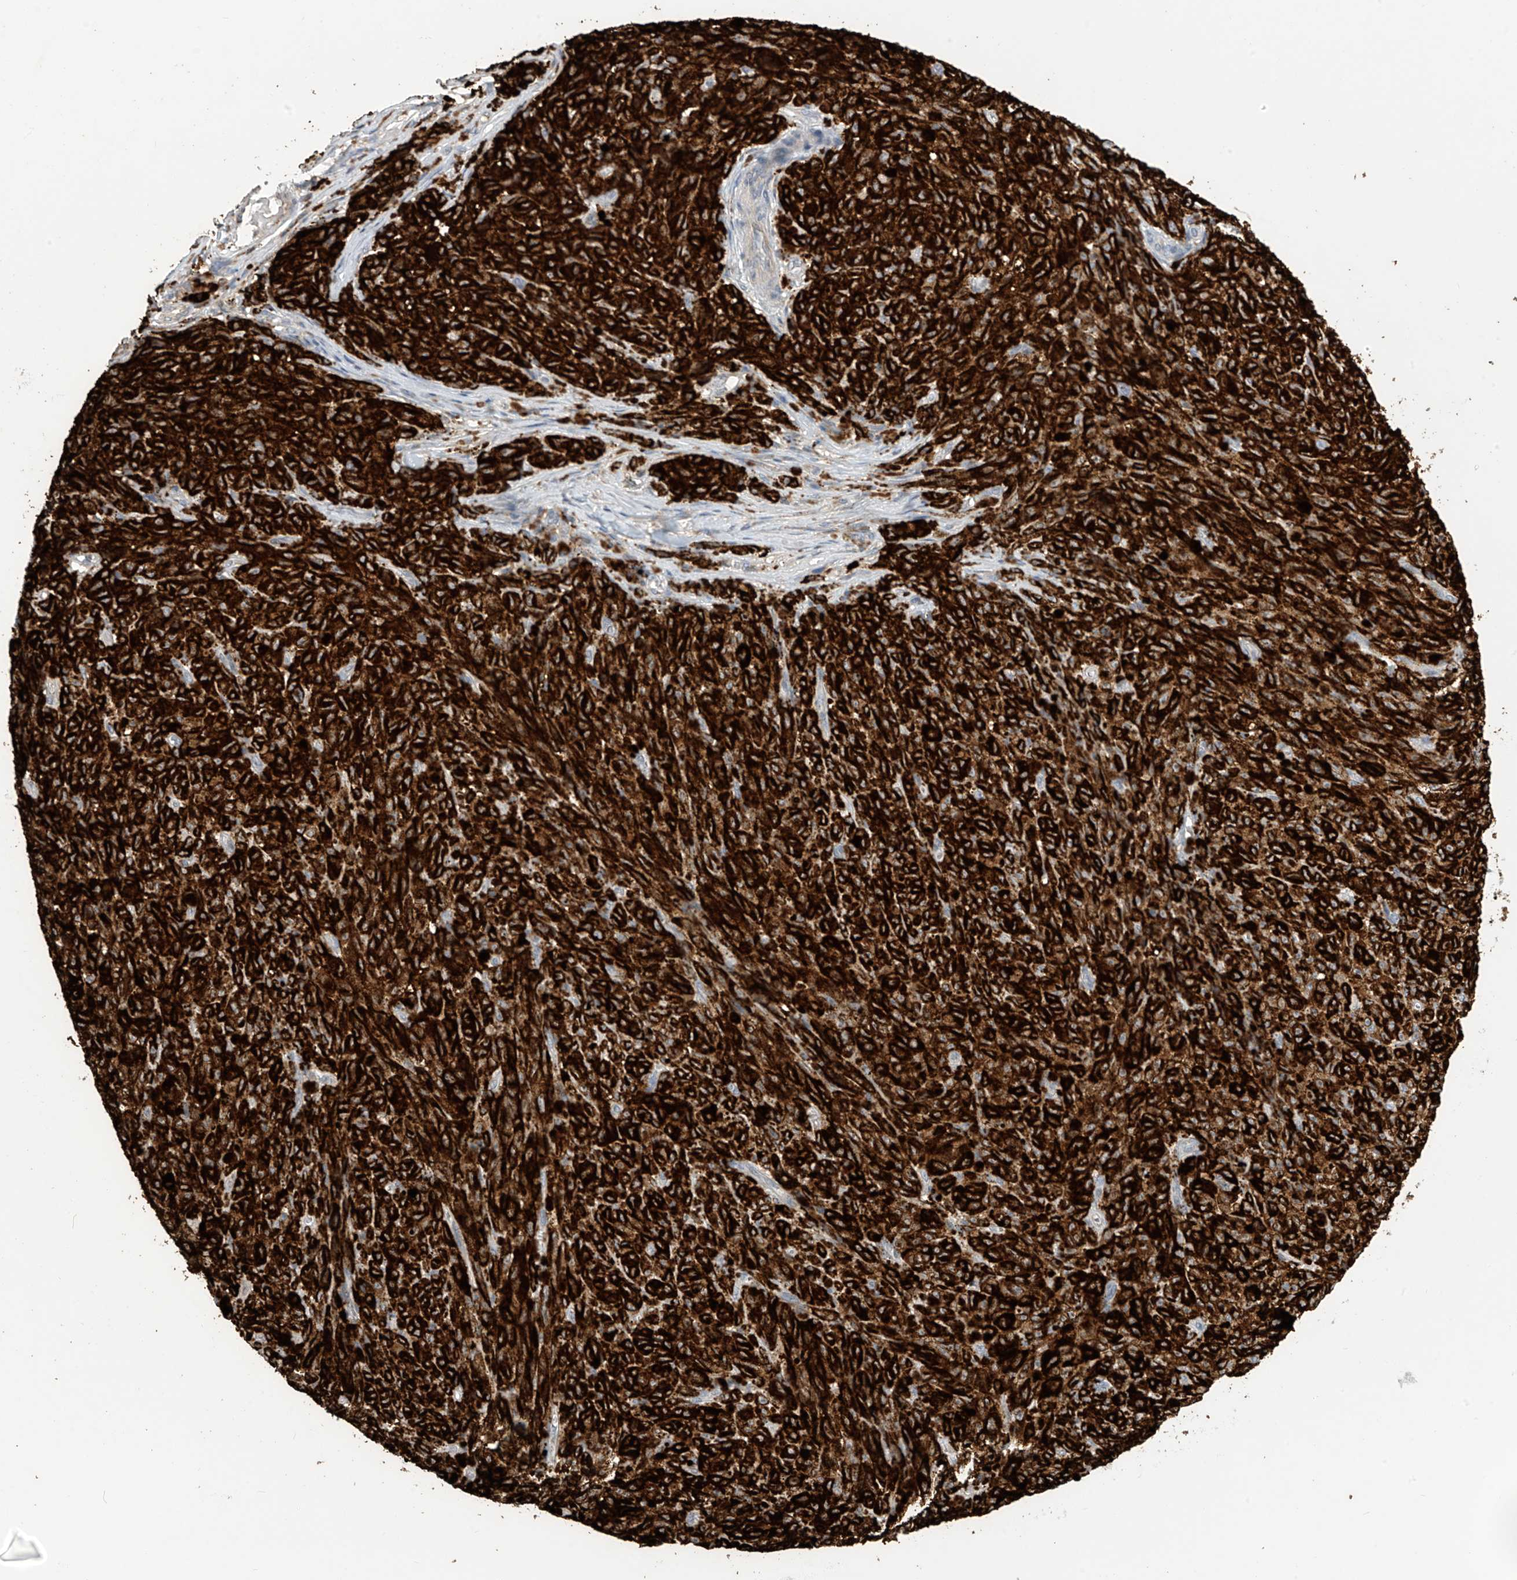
{"staining": {"intensity": "strong", "quantity": ">75%", "location": "cytoplasmic/membranous"}, "tissue": "melanoma", "cell_type": "Tumor cells", "image_type": "cancer", "snomed": [{"axis": "morphology", "description": "Malignant melanoma, NOS"}, {"axis": "topography", "description": "Skin"}], "caption": "Immunohistochemistry of malignant melanoma demonstrates high levels of strong cytoplasmic/membranous expression in approximately >75% of tumor cells.", "gene": "IBA57", "patient": {"sex": "female", "age": 82}}